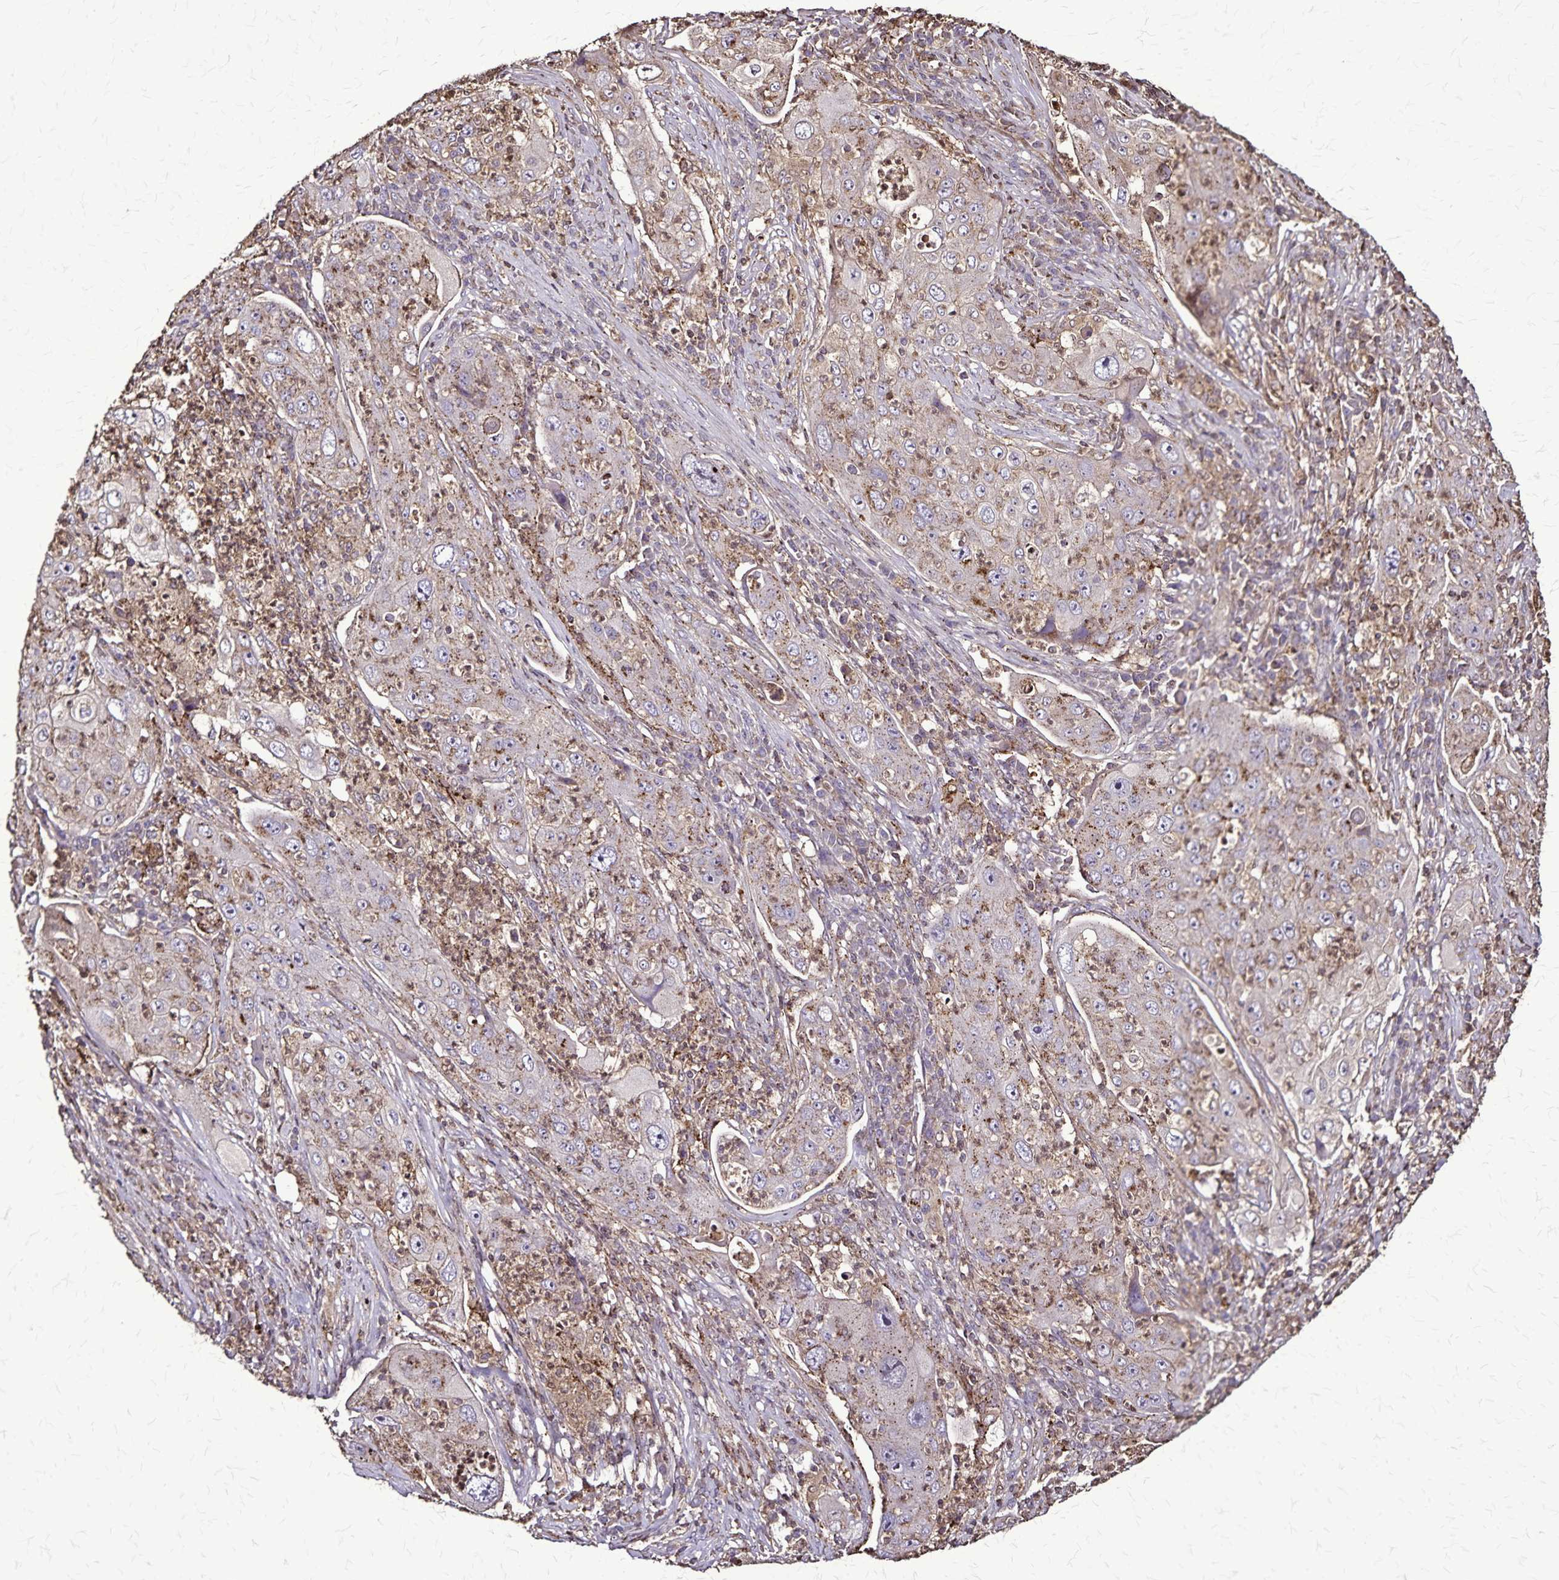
{"staining": {"intensity": "moderate", "quantity": "25%-75%", "location": "cytoplasmic/membranous"}, "tissue": "lung cancer", "cell_type": "Tumor cells", "image_type": "cancer", "snomed": [{"axis": "morphology", "description": "Squamous cell carcinoma, NOS"}, {"axis": "topography", "description": "Lung"}], "caption": "A histopathology image showing moderate cytoplasmic/membranous expression in approximately 25%-75% of tumor cells in lung cancer (squamous cell carcinoma), as visualized by brown immunohistochemical staining.", "gene": "CHMP1B", "patient": {"sex": "female", "age": 59}}